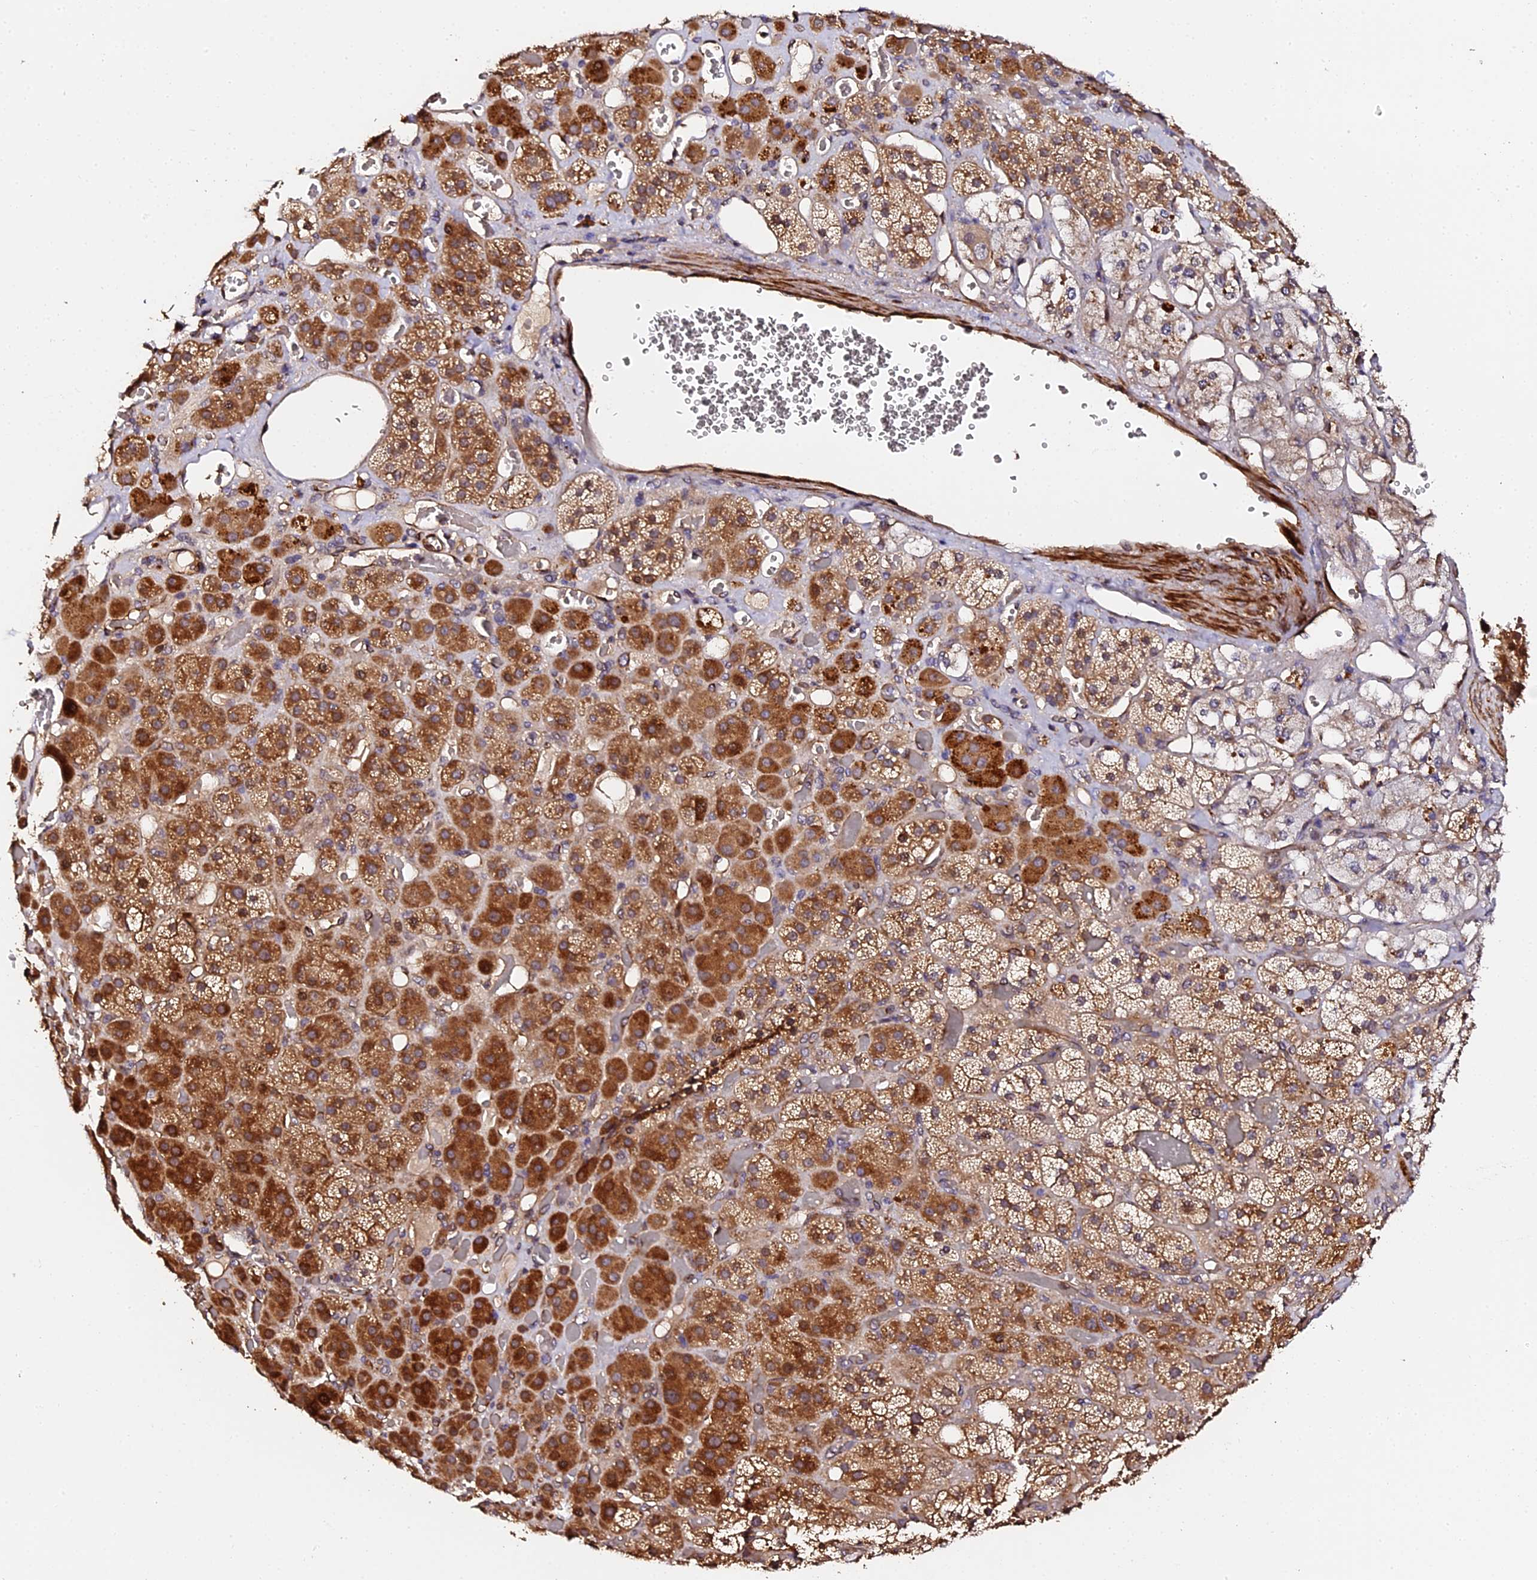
{"staining": {"intensity": "strong", "quantity": ">75%", "location": "cytoplasmic/membranous"}, "tissue": "adrenal gland", "cell_type": "Glandular cells", "image_type": "normal", "snomed": [{"axis": "morphology", "description": "Normal tissue, NOS"}, {"axis": "topography", "description": "Adrenal gland"}], "caption": "Immunohistochemical staining of benign human adrenal gland shows high levels of strong cytoplasmic/membranous expression in approximately >75% of glandular cells.", "gene": "TDO2", "patient": {"sex": "male", "age": 57}}